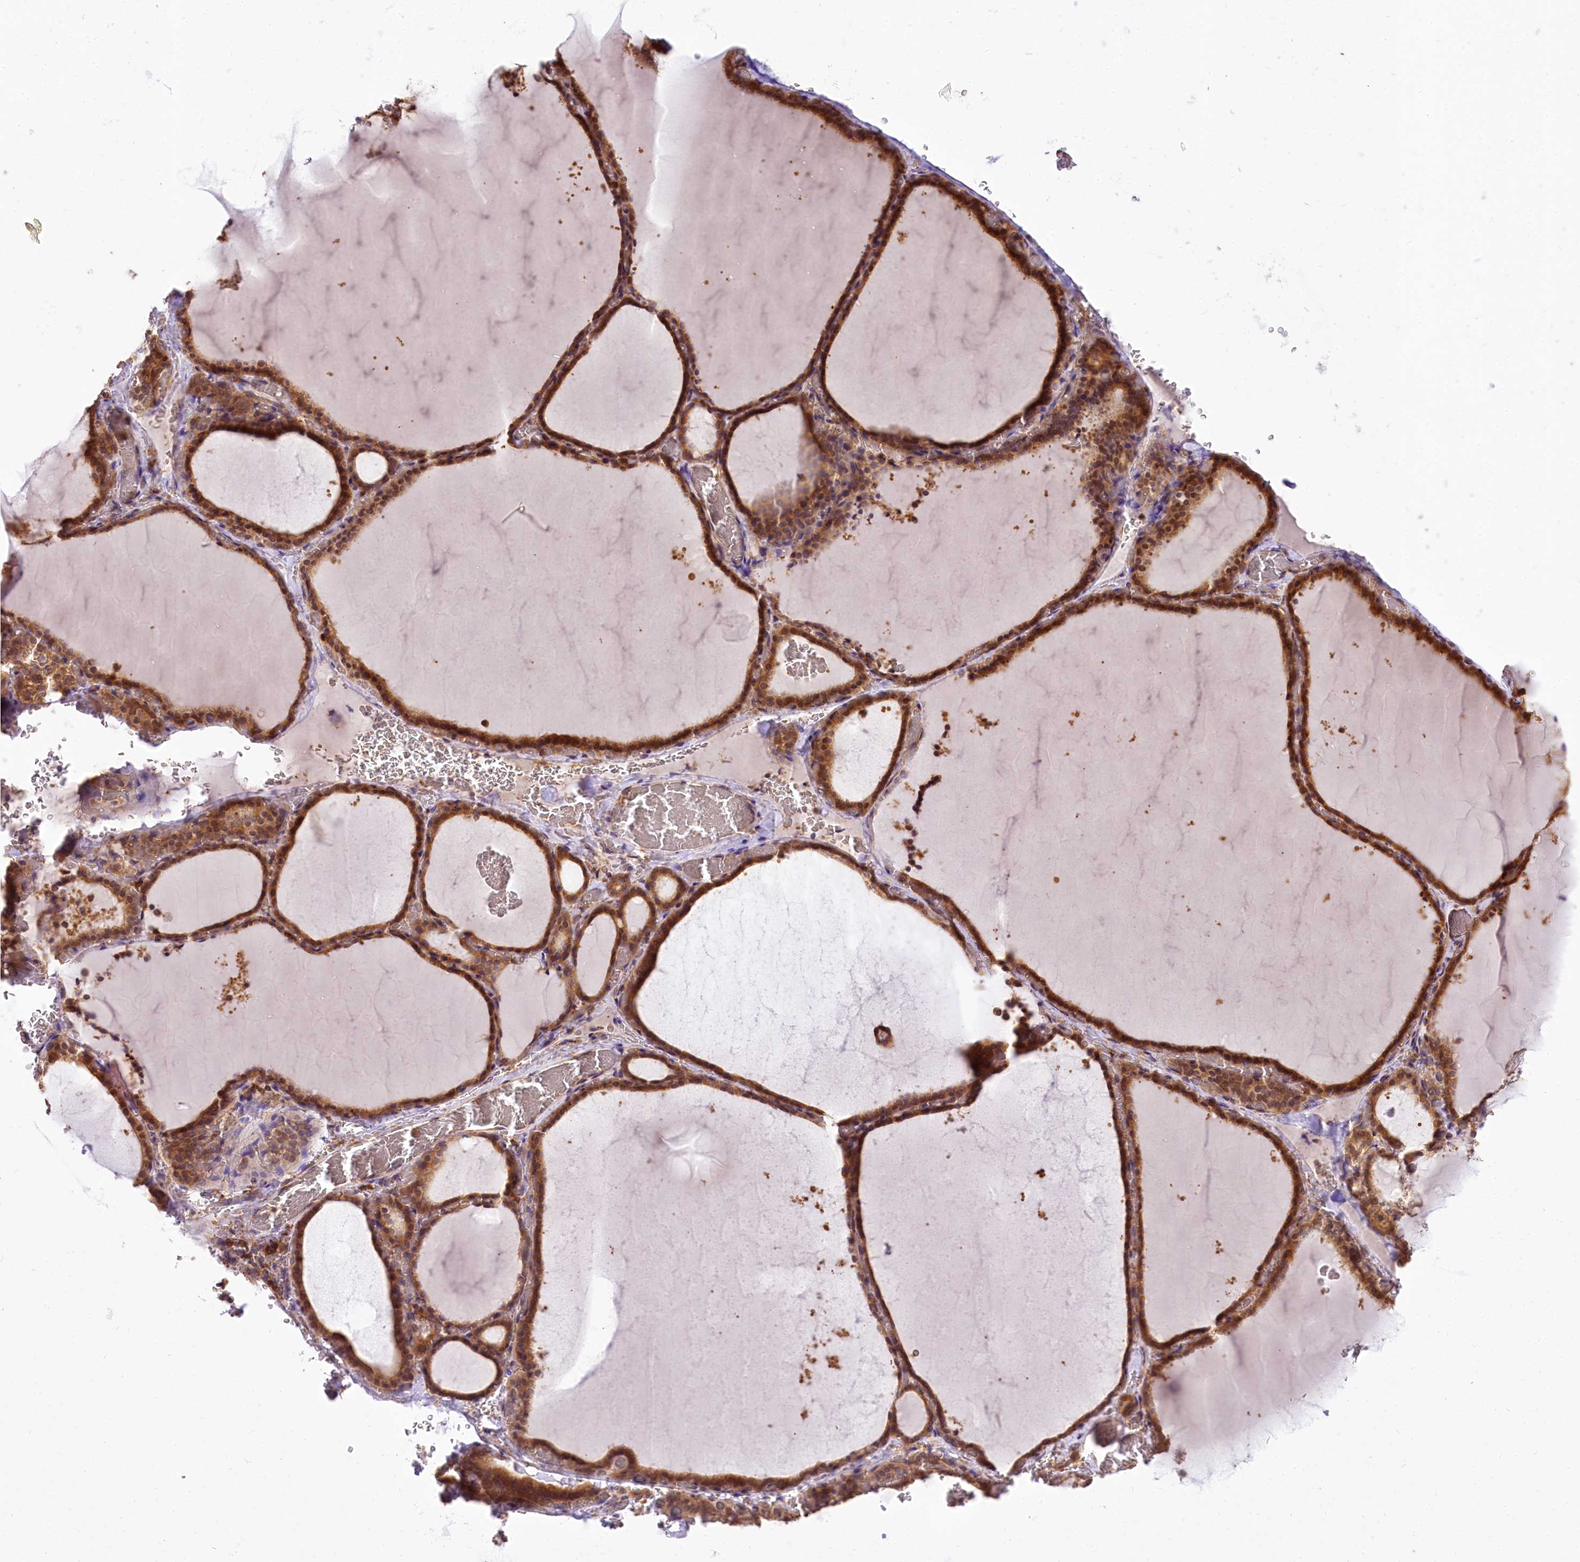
{"staining": {"intensity": "strong", "quantity": ">75%", "location": "cytoplasmic/membranous"}, "tissue": "thyroid gland", "cell_type": "Glandular cells", "image_type": "normal", "snomed": [{"axis": "morphology", "description": "Normal tissue, NOS"}, {"axis": "topography", "description": "Thyroid gland"}], "caption": "This histopathology image demonstrates immunohistochemistry staining of benign human thyroid gland, with high strong cytoplasmic/membranous positivity in approximately >75% of glandular cells.", "gene": "PPIP5K2", "patient": {"sex": "female", "age": 39}}